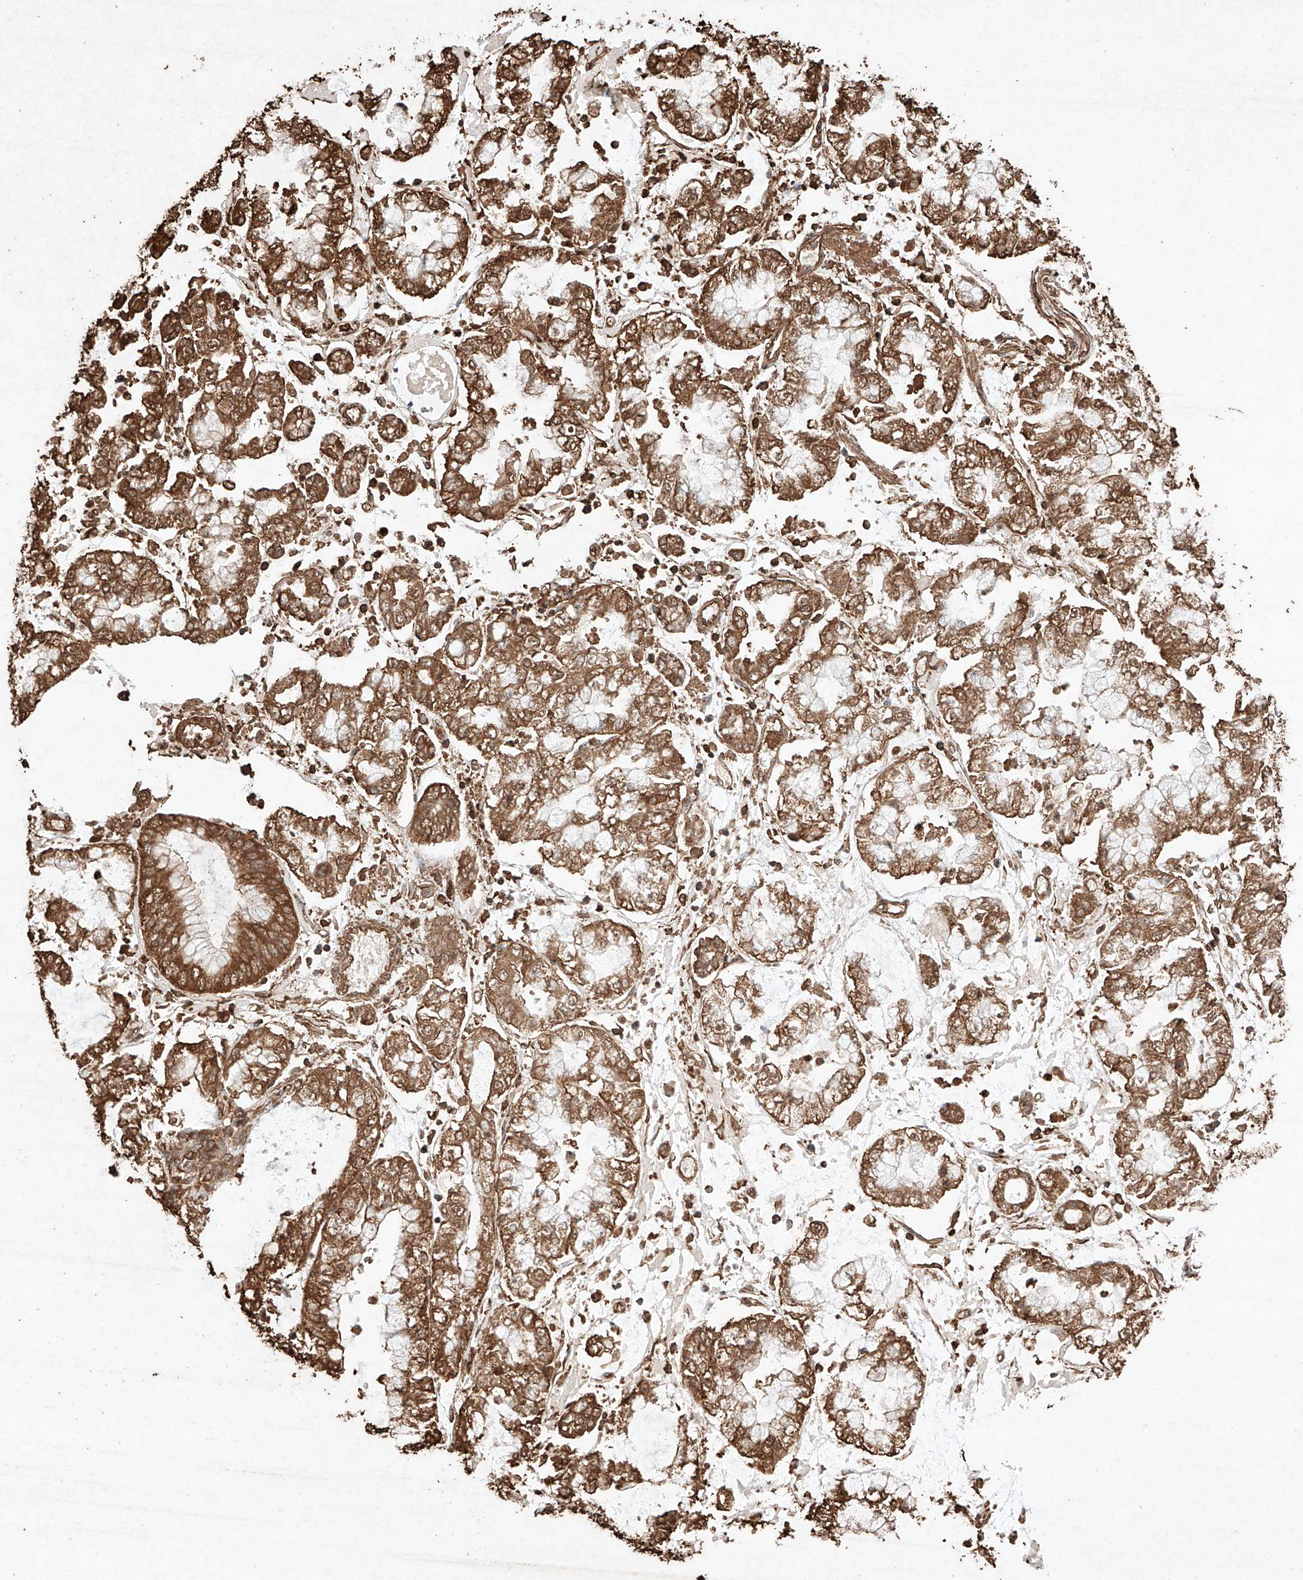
{"staining": {"intensity": "moderate", "quantity": ">75%", "location": "cytoplasmic/membranous"}, "tissue": "stomach cancer", "cell_type": "Tumor cells", "image_type": "cancer", "snomed": [{"axis": "morphology", "description": "Adenocarcinoma, NOS"}, {"axis": "topography", "description": "Stomach"}], "caption": "Stomach adenocarcinoma tissue displays moderate cytoplasmic/membranous positivity in approximately >75% of tumor cells (DAB (3,3'-diaminobenzidine) IHC with brightfield microscopy, high magnification).", "gene": "M6PR", "patient": {"sex": "male", "age": 76}}